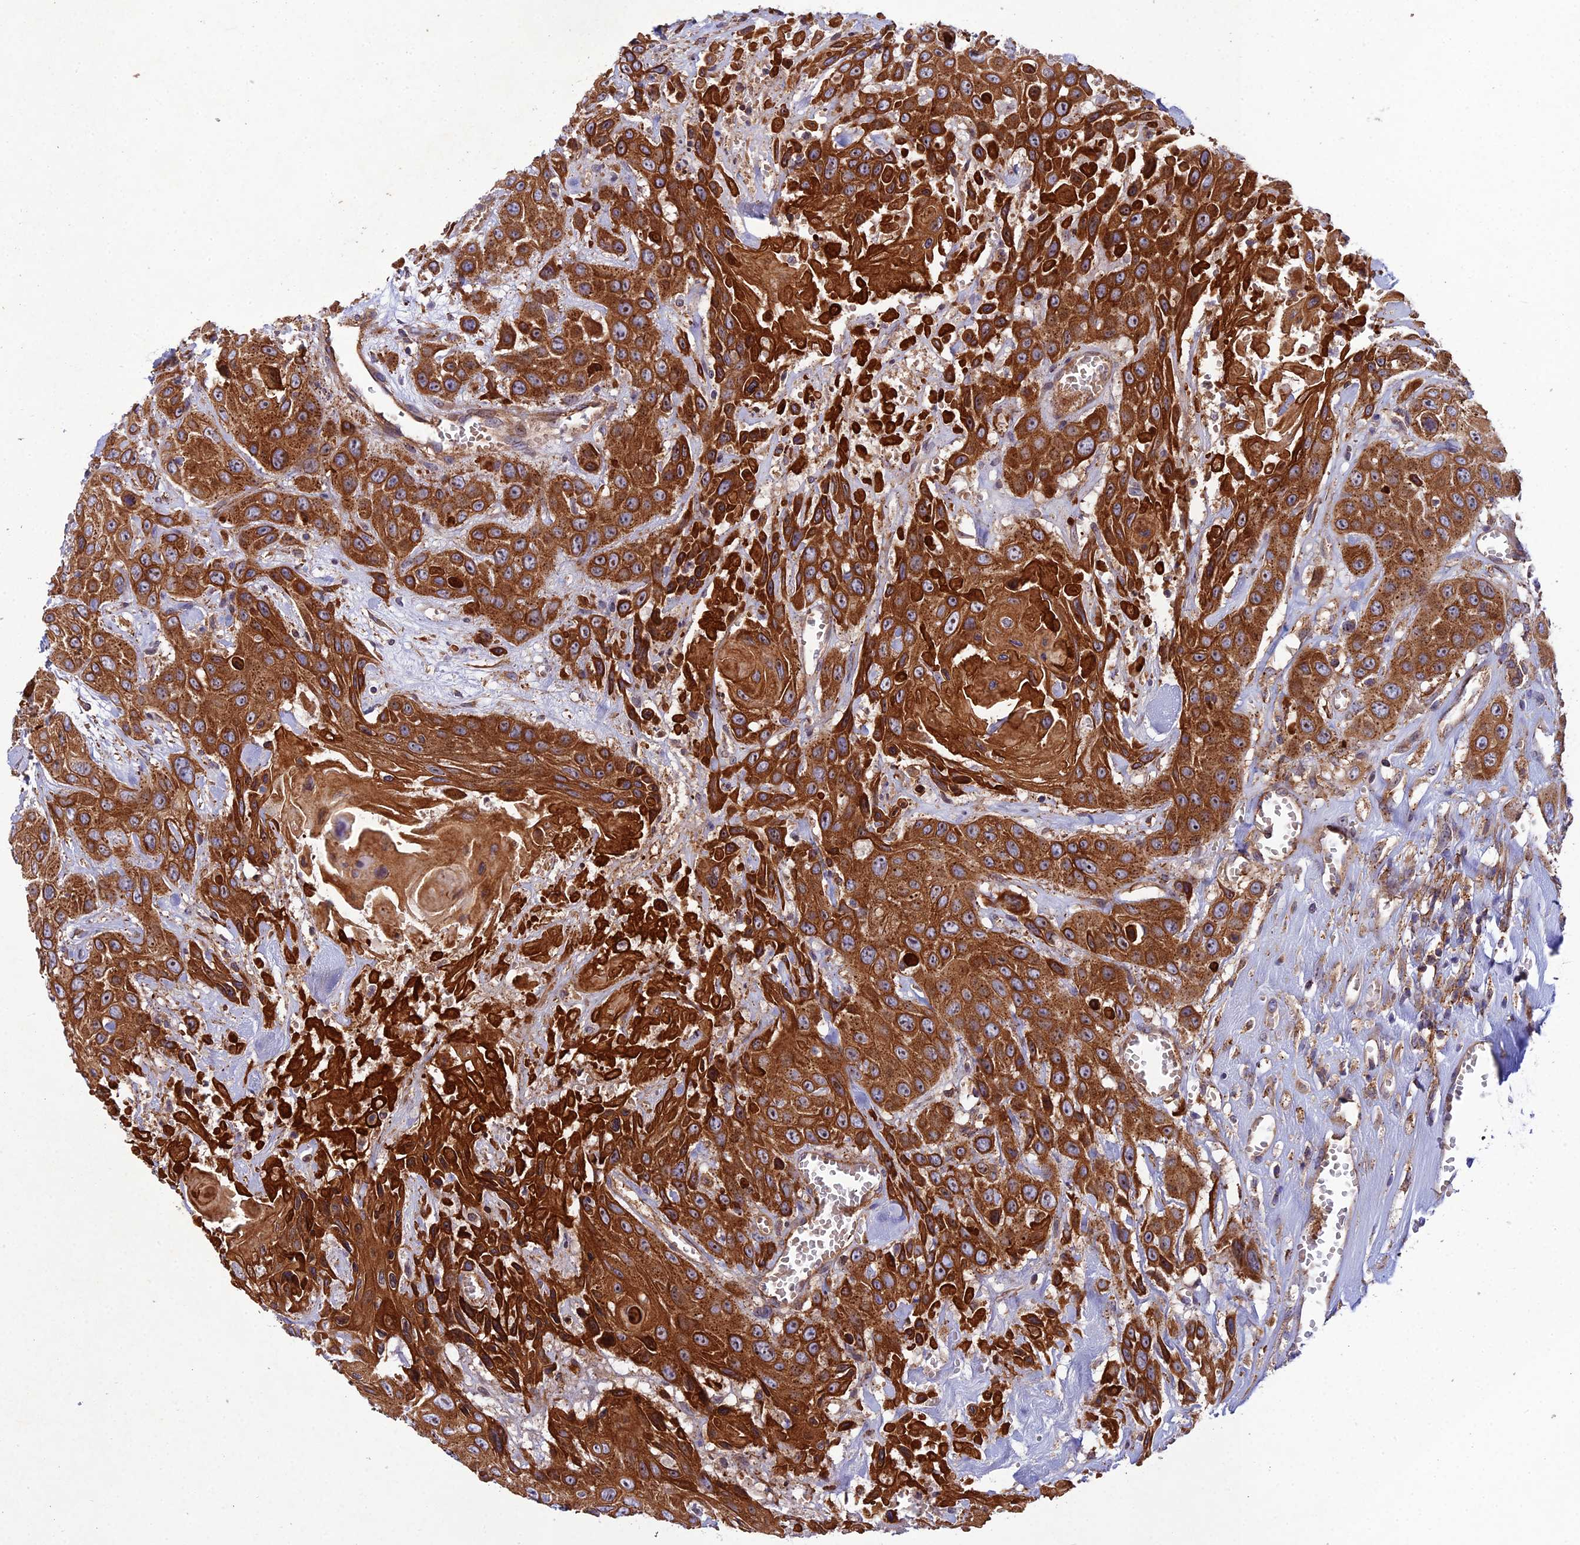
{"staining": {"intensity": "strong", "quantity": ">75%", "location": "cytoplasmic/membranous"}, "tissue": "head and neck cancer", "cell_type": "Tumor cells", "image_type": "cancer", "snomed": [{"axis": "morphology", "description": "Squamous cell carcinoma, NOS"}, {"axis": "topography", "description": "Head-Neck"}], "caption": "Head and neck squamous cell carcinoma stained with a brown dye reveals strong cytoplasmic/membranous positive staining in about >75% of tumor cells.", "gene": "RALGAPA2", "patient": {"sex": "male", "age": 81}}